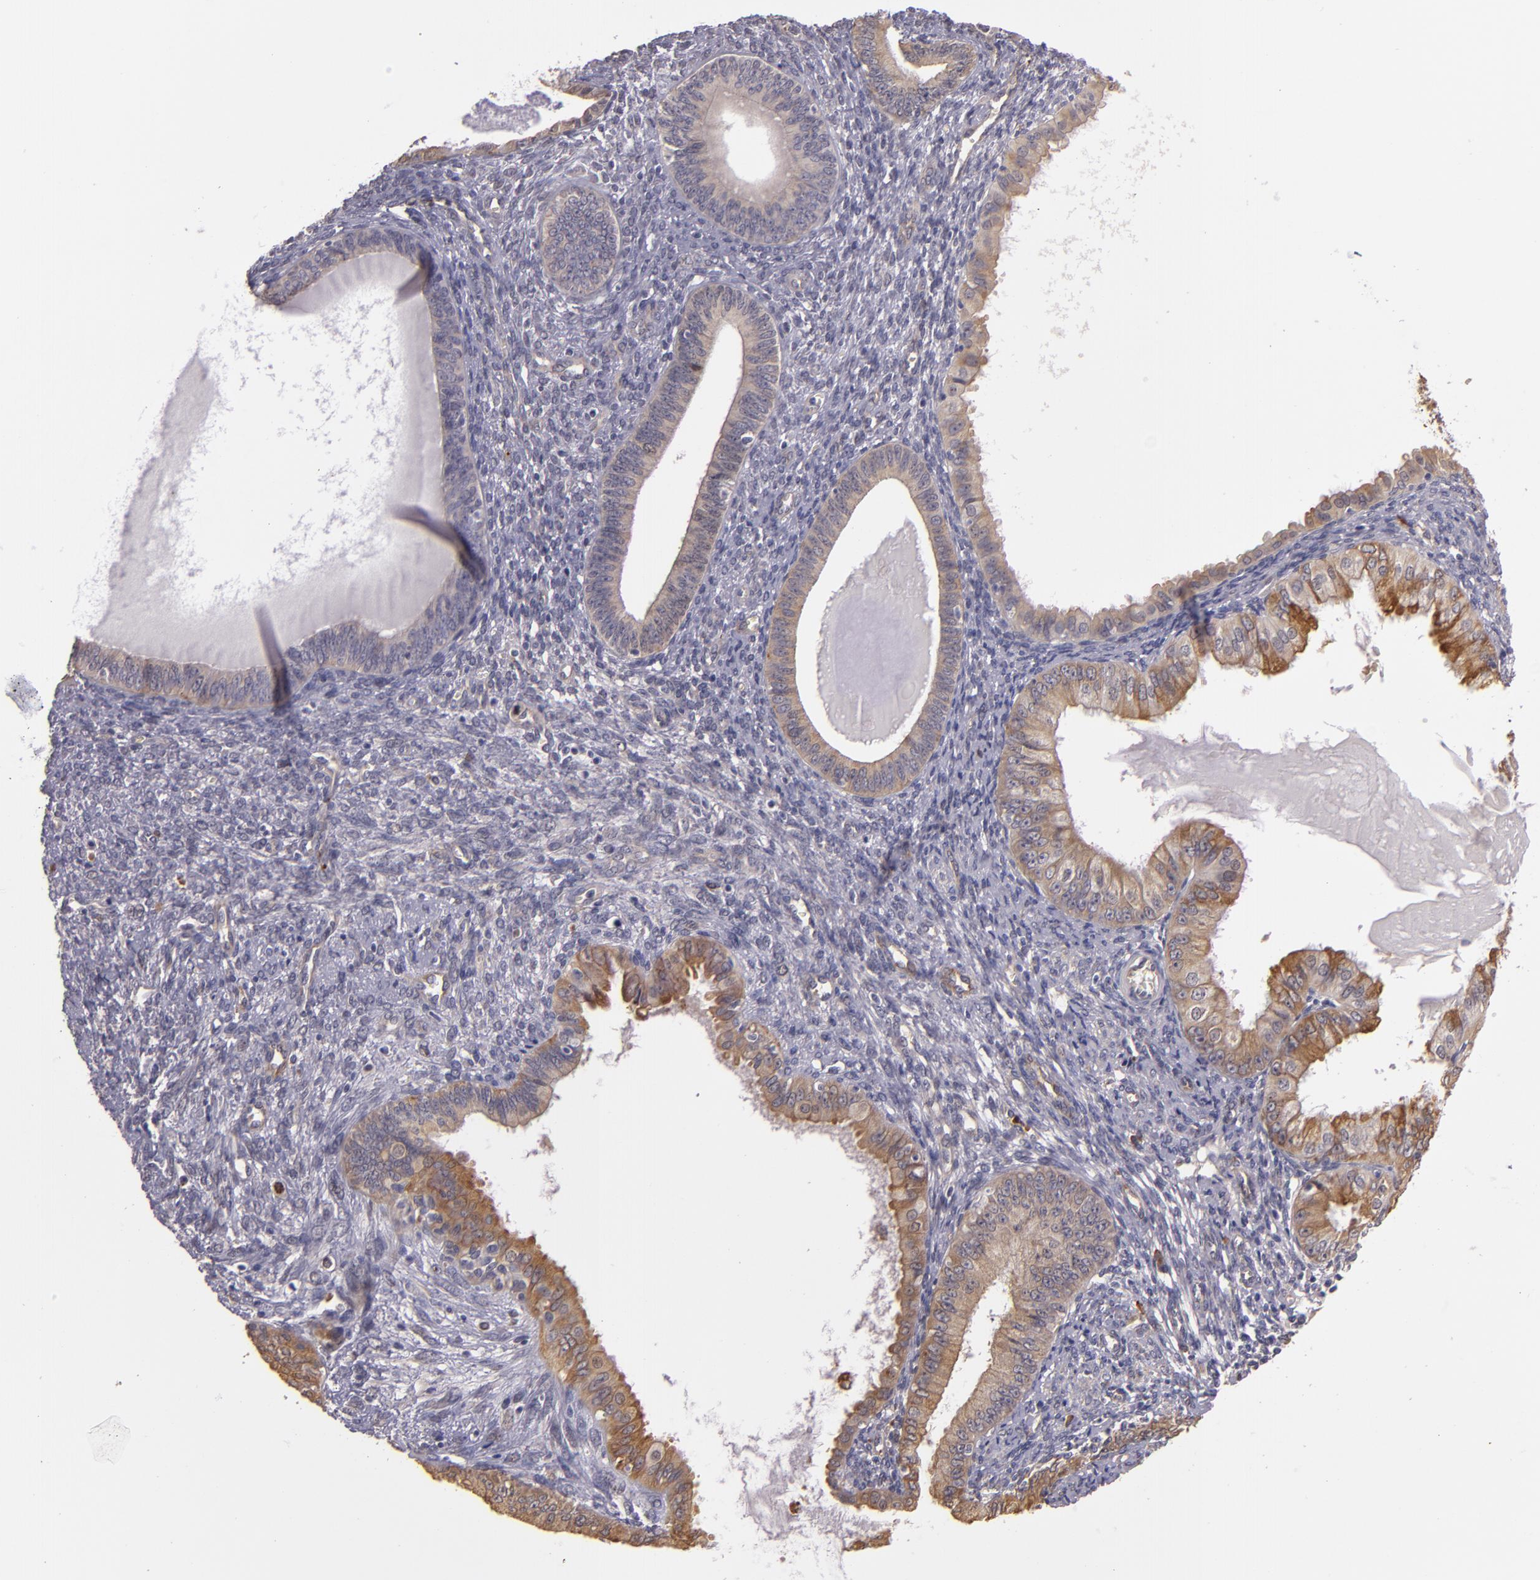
{"staining": {"intensity": "moderate", "quantity": ">75%", "location": "cytoplasmic/membranous"}, "tissue": "endometrial cancer", "cell_type": "Tumor cells", "image_type": "cancer", "snomed": [{"axis": "morphology", "description": "Adenocarcinoma, NOS"}, {"axis": "topography", "description": "Endometrium"}], "caption": "Protein staining of adenocarcinoma (endometrial) tissue exhibits moderate cytoplasmic/membranous expression in approximately >75% of tumor cells. The staining was performed using DAB to visualize the protein expression in brown, while the nuclei were stained in blue with hematoxylin (Magnification: 20x).", "gene": "SYTL4", "patient": {"sex": "female", "age": 76}}